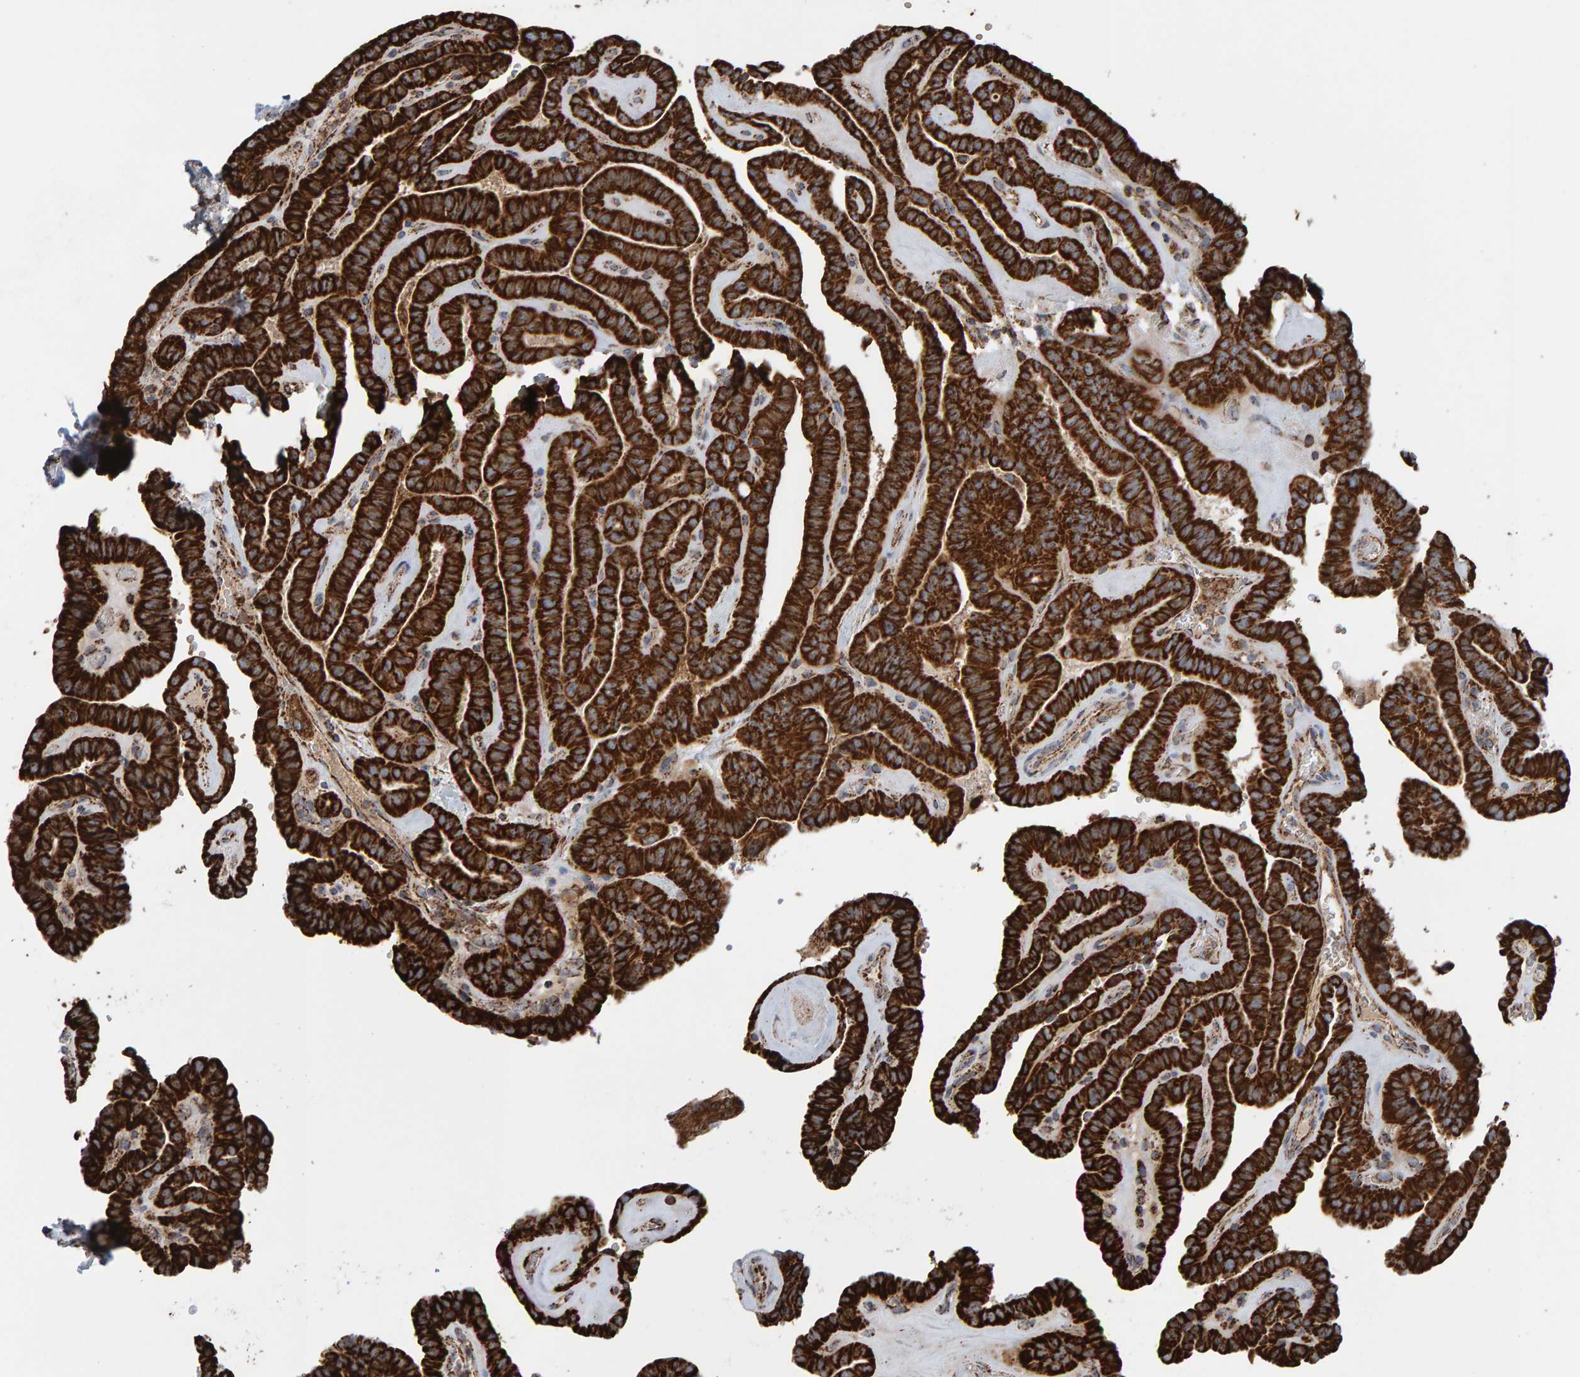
{"staining": {"intensity": "strong", "quantity": ">75%", "location": "cytoplasmic/membranous"}, "tissue": "thyroid cancer", "cell_type": "Tumor cells", "image_type": "cancer", "snomed": [{"axis": "morphology", "description": "Papillary adenocarcinoma, NOS"}, {"axis": "topography", "description": "Thyroid gland"}], "caption": "Protein expression analysis of papillary adenocarcinoma (thyroid) reveals strong cytoplasmic/membranous expression in approximately >75% of tumor cells.", "gene": "MRPL45", "patient": {"sex": "male", "age": 77}}